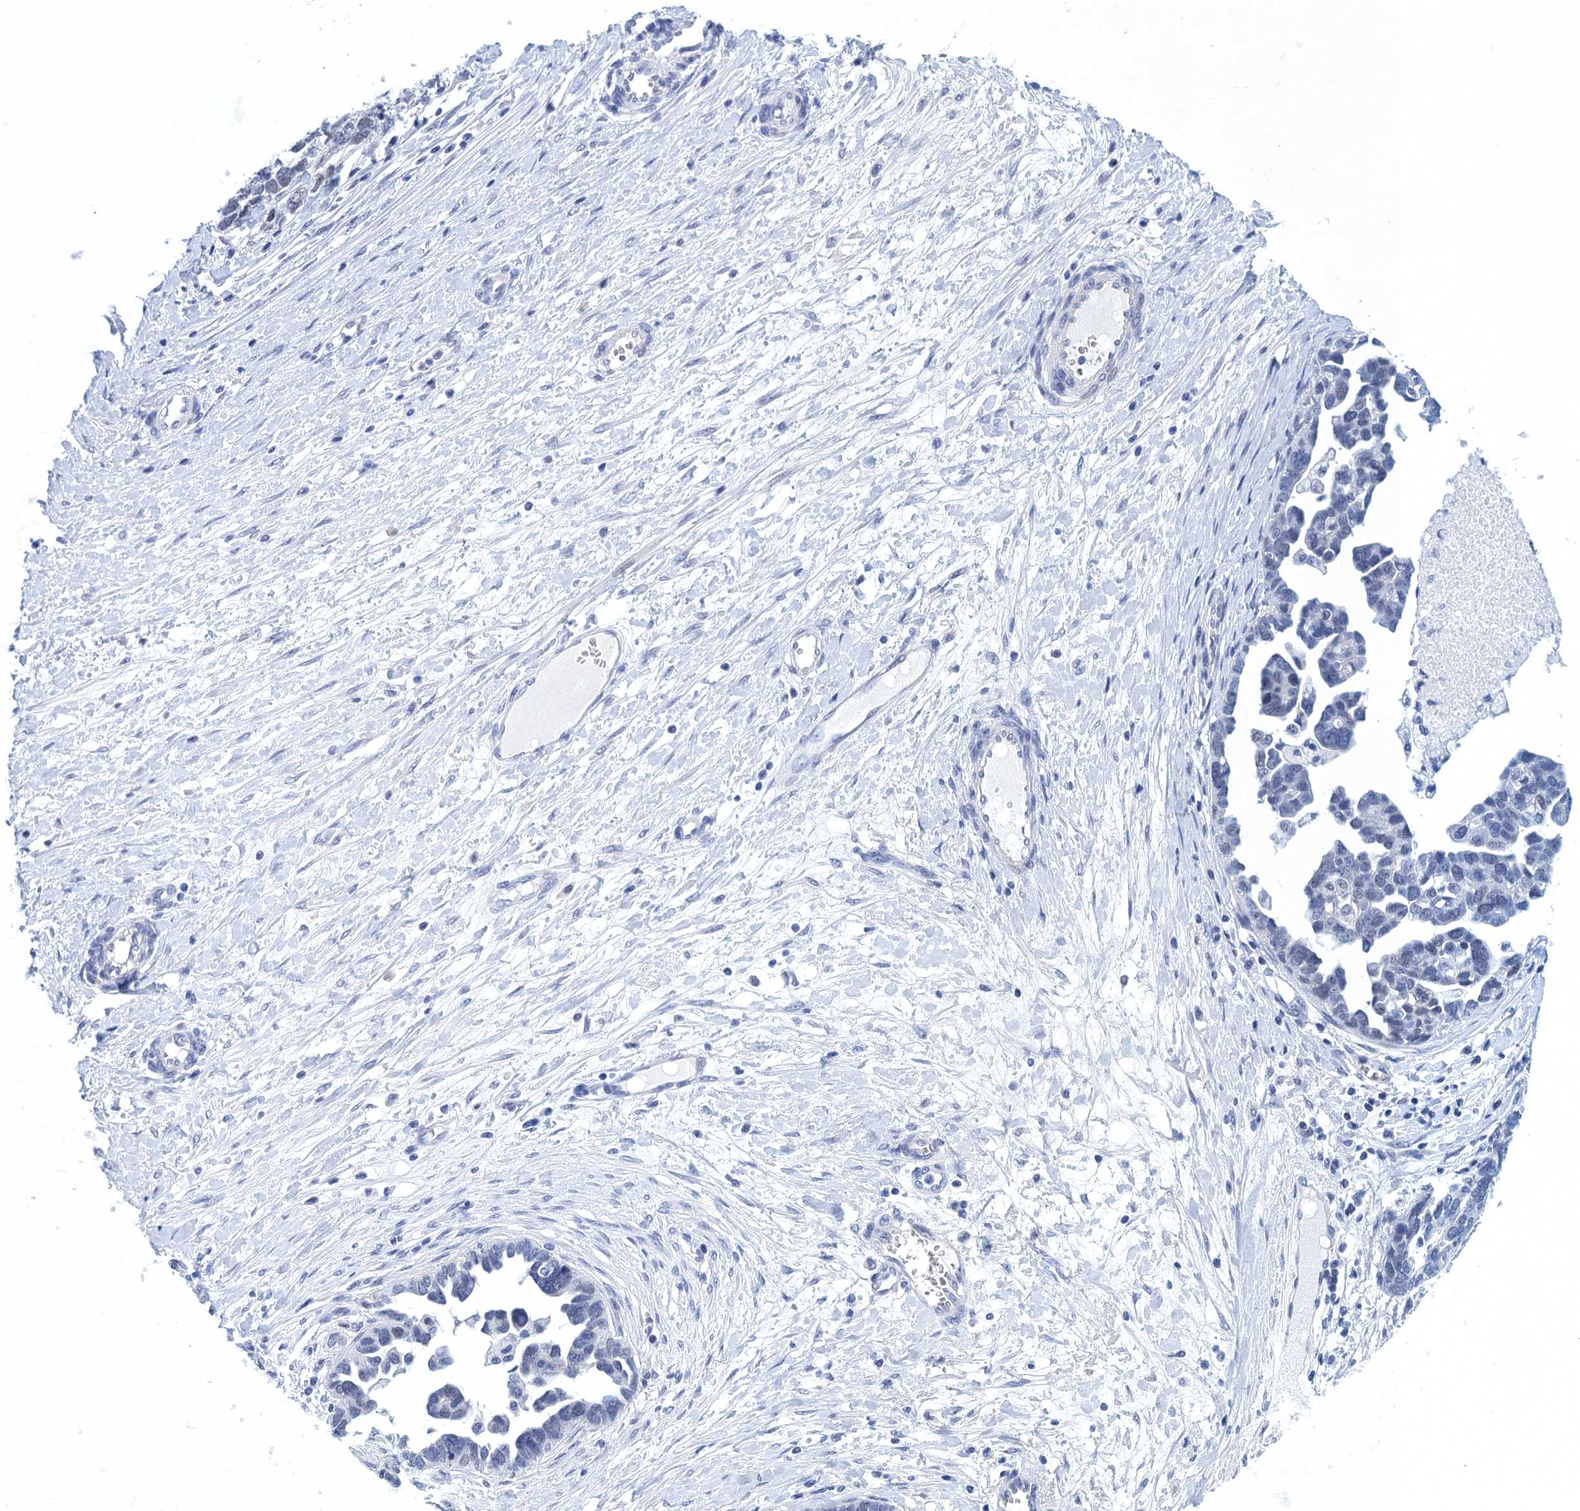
{"staining": {"intensity": "negative", "quantity": "none", "location": "none"}, "tissue": "ovarian cancer", "cell_type": "Tumor cells", "image_type": "cancer", "snomed": [{"axis": "morphology", "description": "Cystadenocarcinoma, serous, NOS"}, {"axis": "topography", "description": "Ovary"}], "caption": "Immunohistochemistry (IHC) of human ovarian serous cystadenocarcinoma demonstrates no staining in tumor cells. Brightfield microscopy of IHC stained with DAB (3,3'-diaminobenzidine) (brown) and hematoxylin (blue), captured at high magnification.", "gene": "GINS3", "patient": {"sex": "female", "age": 54}}